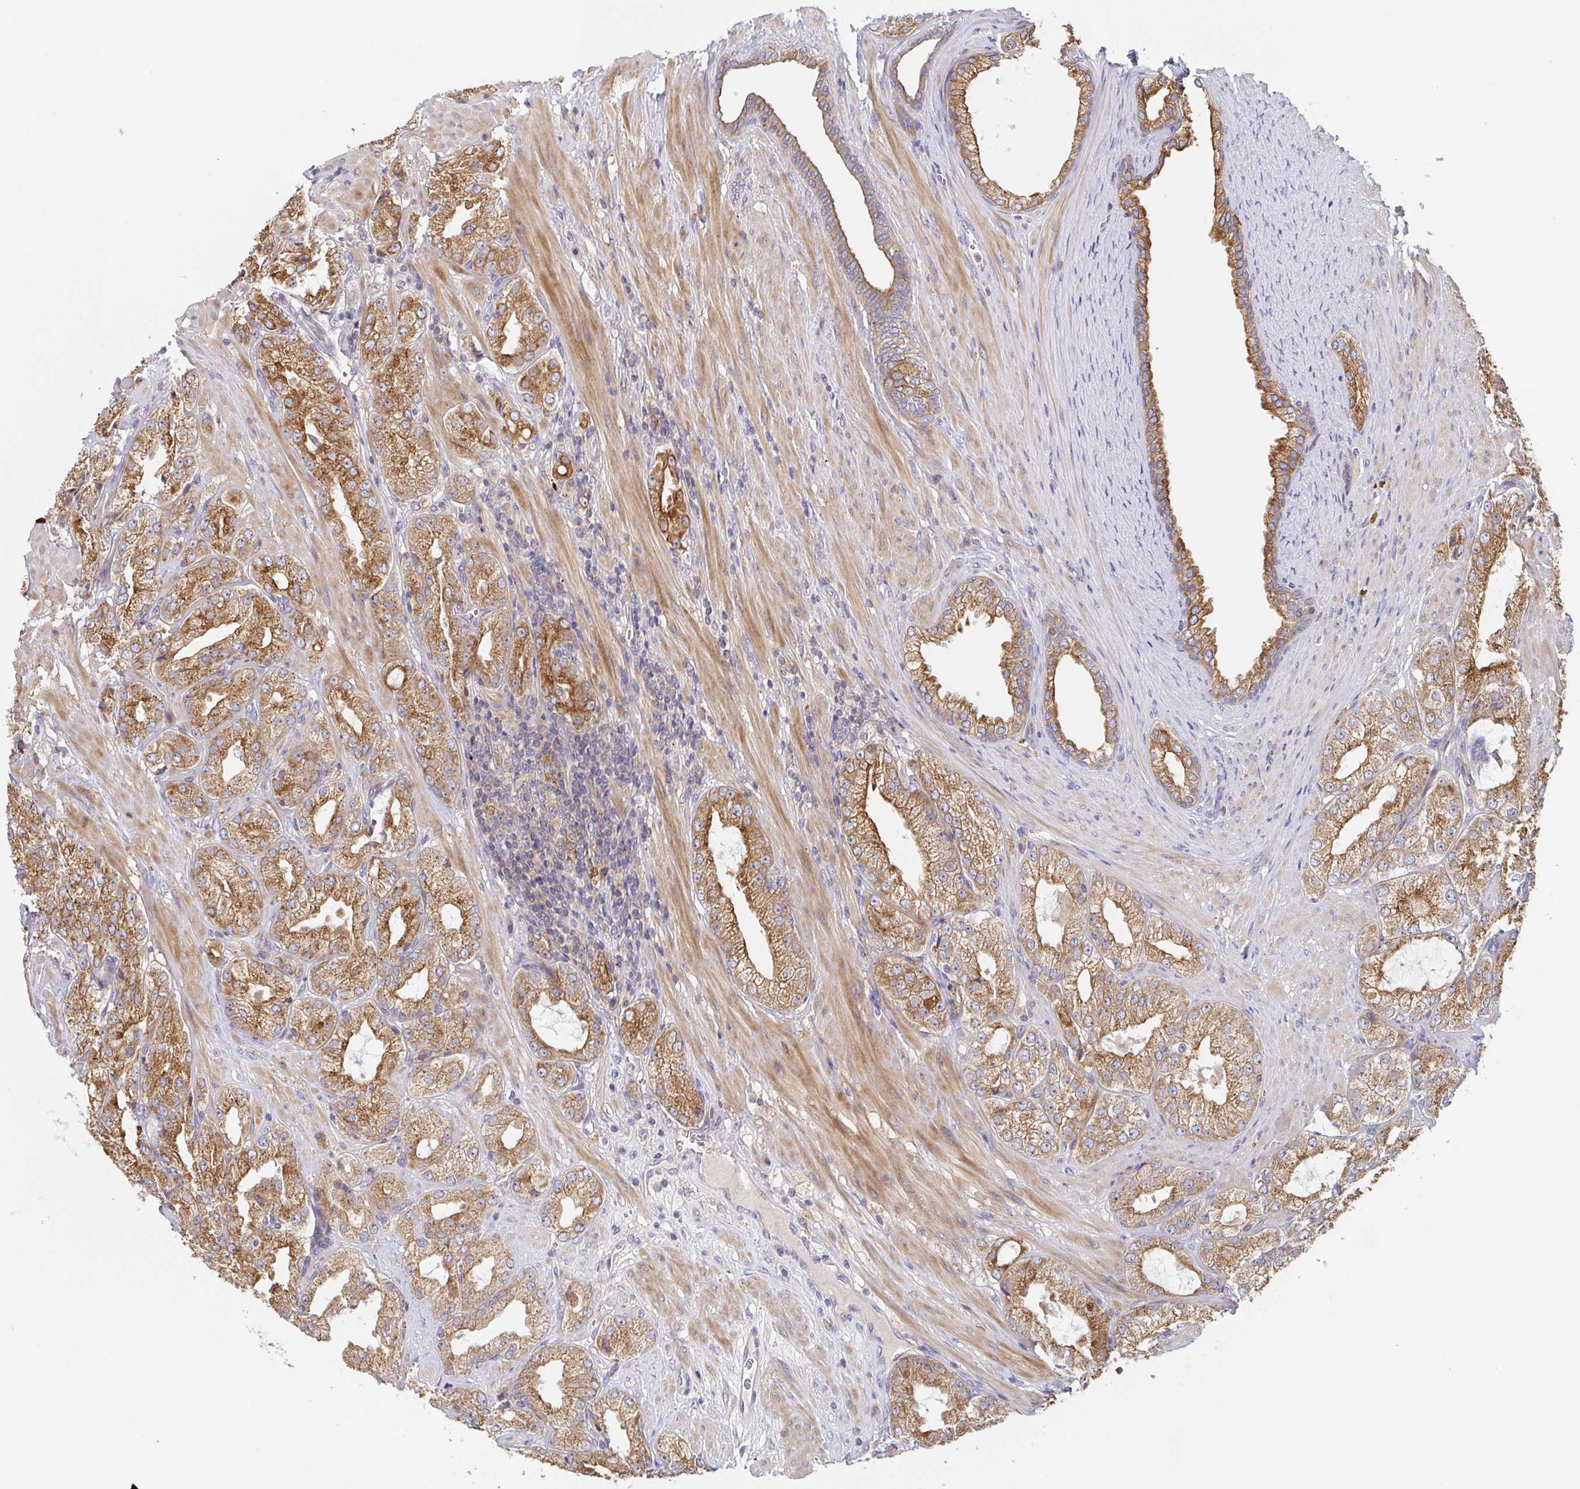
{"staining": {"intensity": "moderate", "quantity": ">75%", "location": "cytoplasmic/membranous"}, "tissue": "prostate cancer", "cell_type": "Tumor cells", "image_type": "cancer", "snomed": [{"axis": "morphology", "description": "Adenocarcinoma, High grade"}, {"axis": "topography", "description": "Prostate"}], "caption": "Protein expression analysis of adenocarcinoma (high-grade) (prostate) reveals moderate cytoplasmic/membranous expression in approximately >75% of tumor cells. (brown staining indicates protein expression, while blue staining denotes nuclei).", "gene": "TUFT1", "patient": {"sex": "male", "age": 68}}